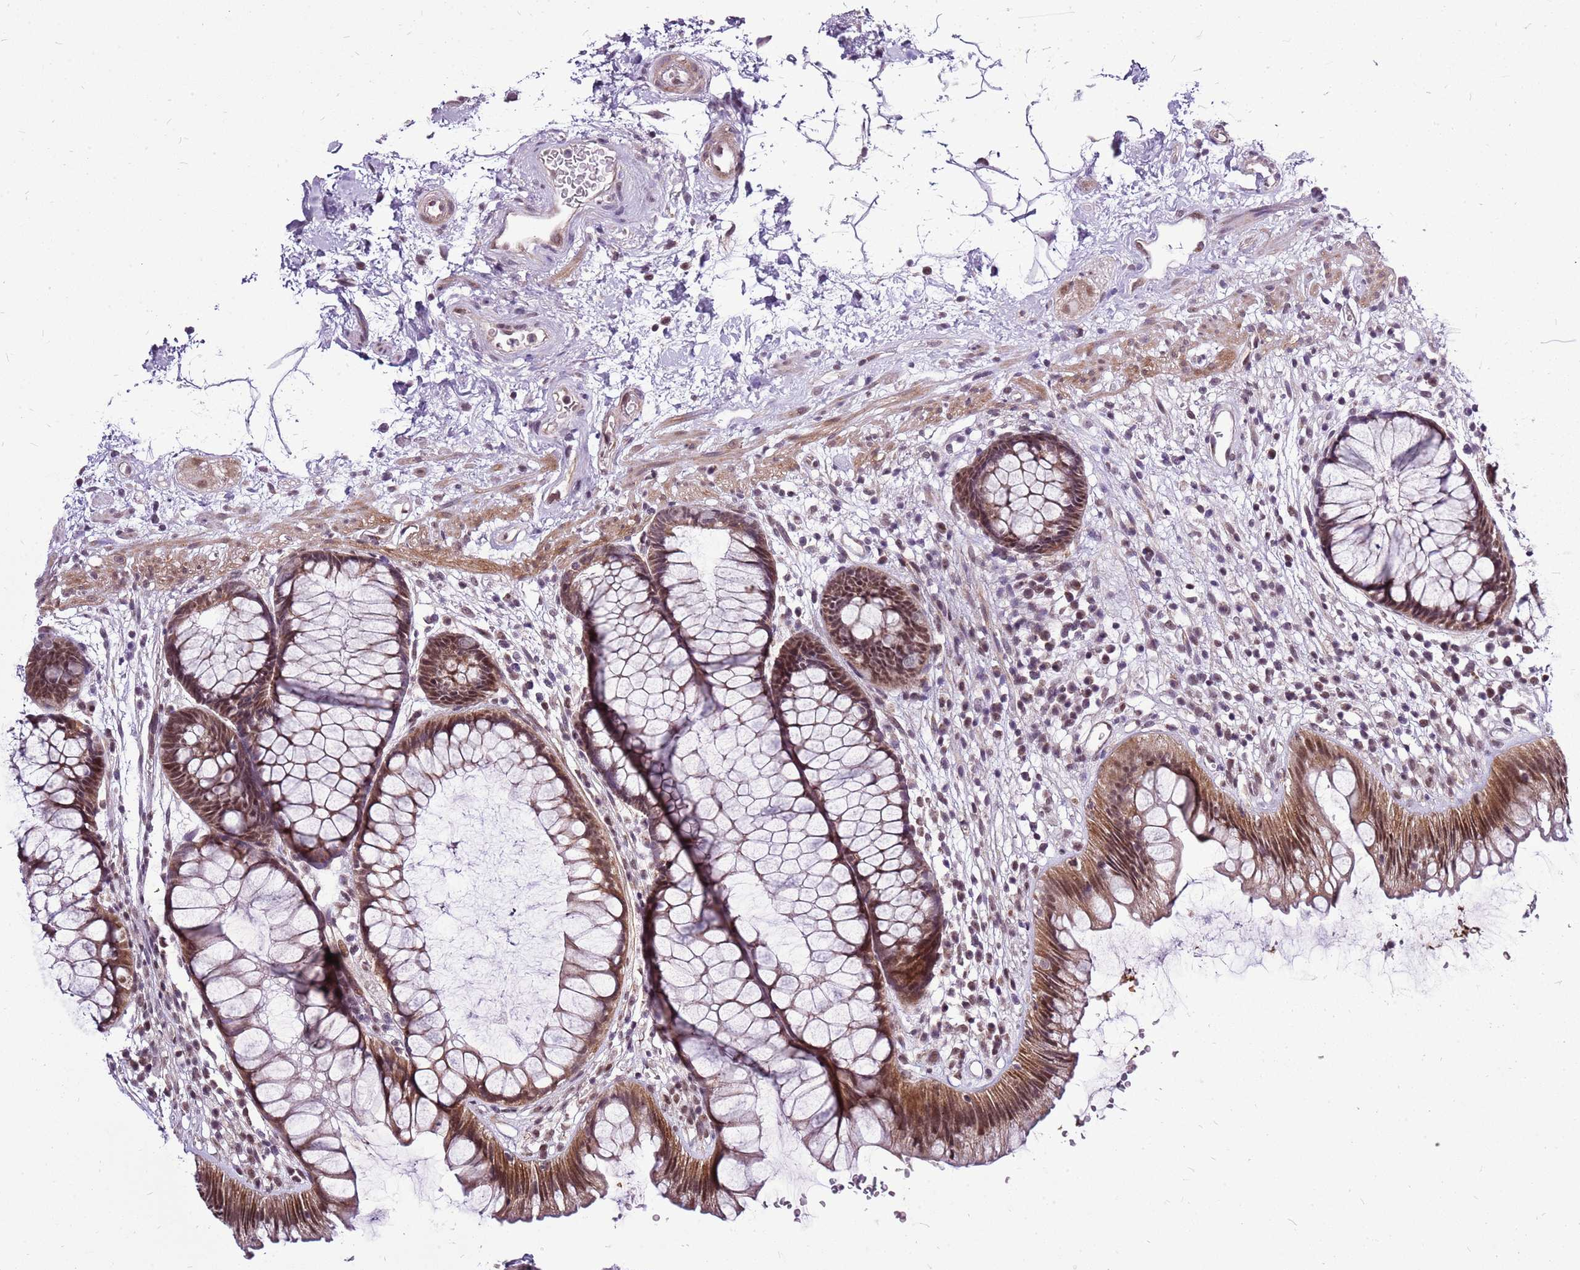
{"staining": {"intensity": "moderate", "quantity": ">75%", "location": "cytoplasmic/membranous,nuclear"}, "tissue": "rectum", "cell_type": "Glandular cells", "image_type": "normal", "snomed": [{"axis": "morphology", "description": "Normal tissue, NOS"}, {"axis": "topography", "description": "Rectum"}], "caption": "DAB immunohistochemical staining of benign human rectum demonstrates moderate cytoplasmic/membranous,nuclear protein expression in about >75% of glandular cells.", "gene": "CCDC166", "patient": {"sex": "male", "age": 51}}